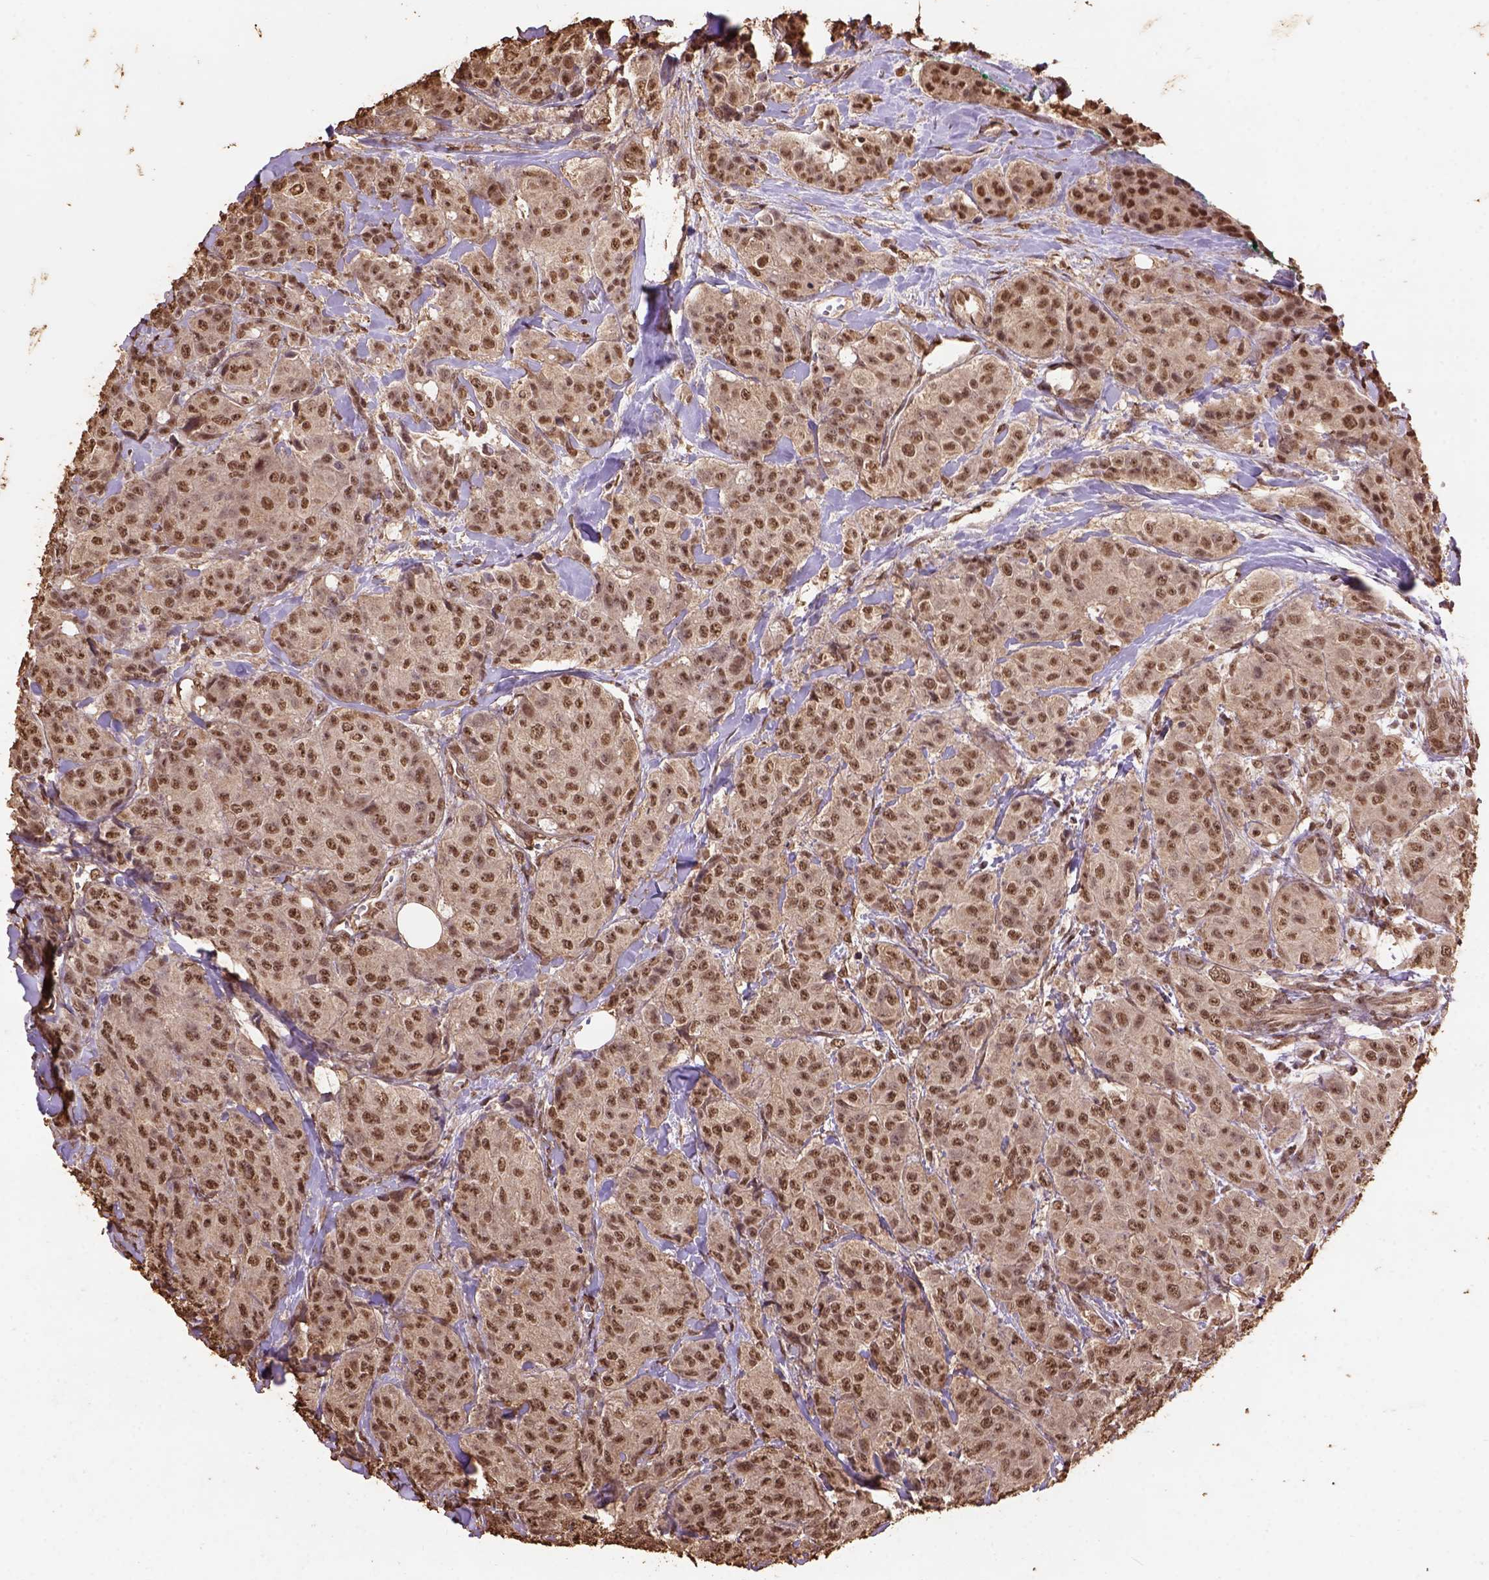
{"staining": {"intensity": "moderate", "quantity": ">75%", "location": "nuclear"}, "tissue": "breast cancer", "cell_type": "Tumor cells", "image_type": "cancer", "snomed": [{"axis": "morphology", "description": "Duct carcinoma"}, {"axis": "topography", "description": "Breast"}], "caption": "IHC of breast cancer (intraductal carcinoma) reveals medium levels of moderate nuclear expression in approximately >75% of tumor cells. (brown staining indicates protein expression, while blue staining denotes nuclei).", "gene": "CSTF2T", "patient": {"sex": "female", "age": 43}}